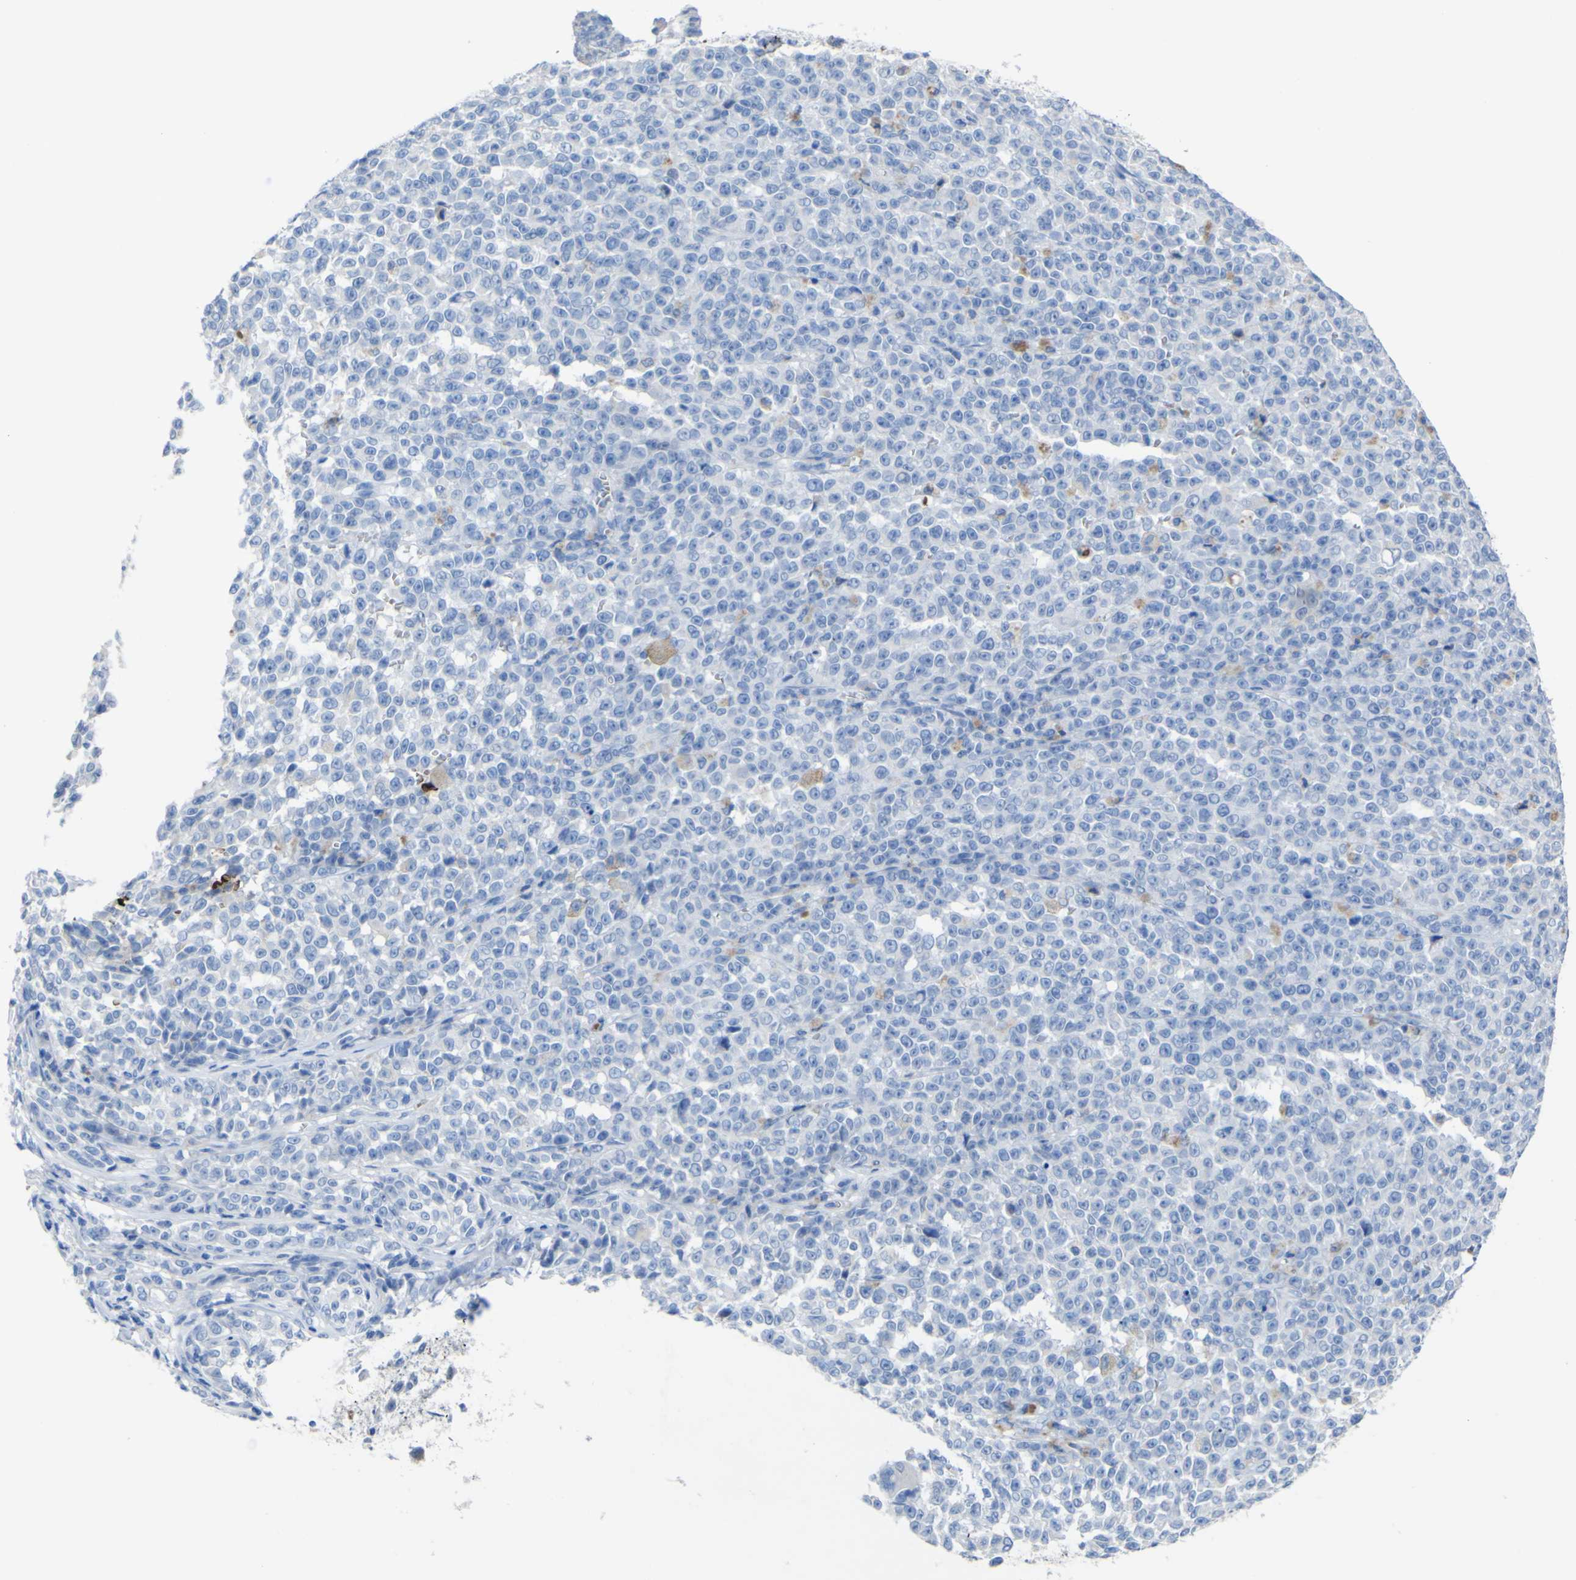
{"staining": {"intensity": "negative", "quantity": "none", "location": "none"}, "tissue": "melanoma", "cell_type": "Tumor cells", "image_type": "cancer", "snomed": [{"axis": "morphology", "description": "Malignant melanoma, NOS"}, {"axis": "topography", "description": "Skin"}], "caption": "This is a image of immunohistochemistry (IHC) staining of melanoma, which shows no expression in tumor cells.", "gene": "GCM1", "patient": {"sex": "female", "age": 82}}